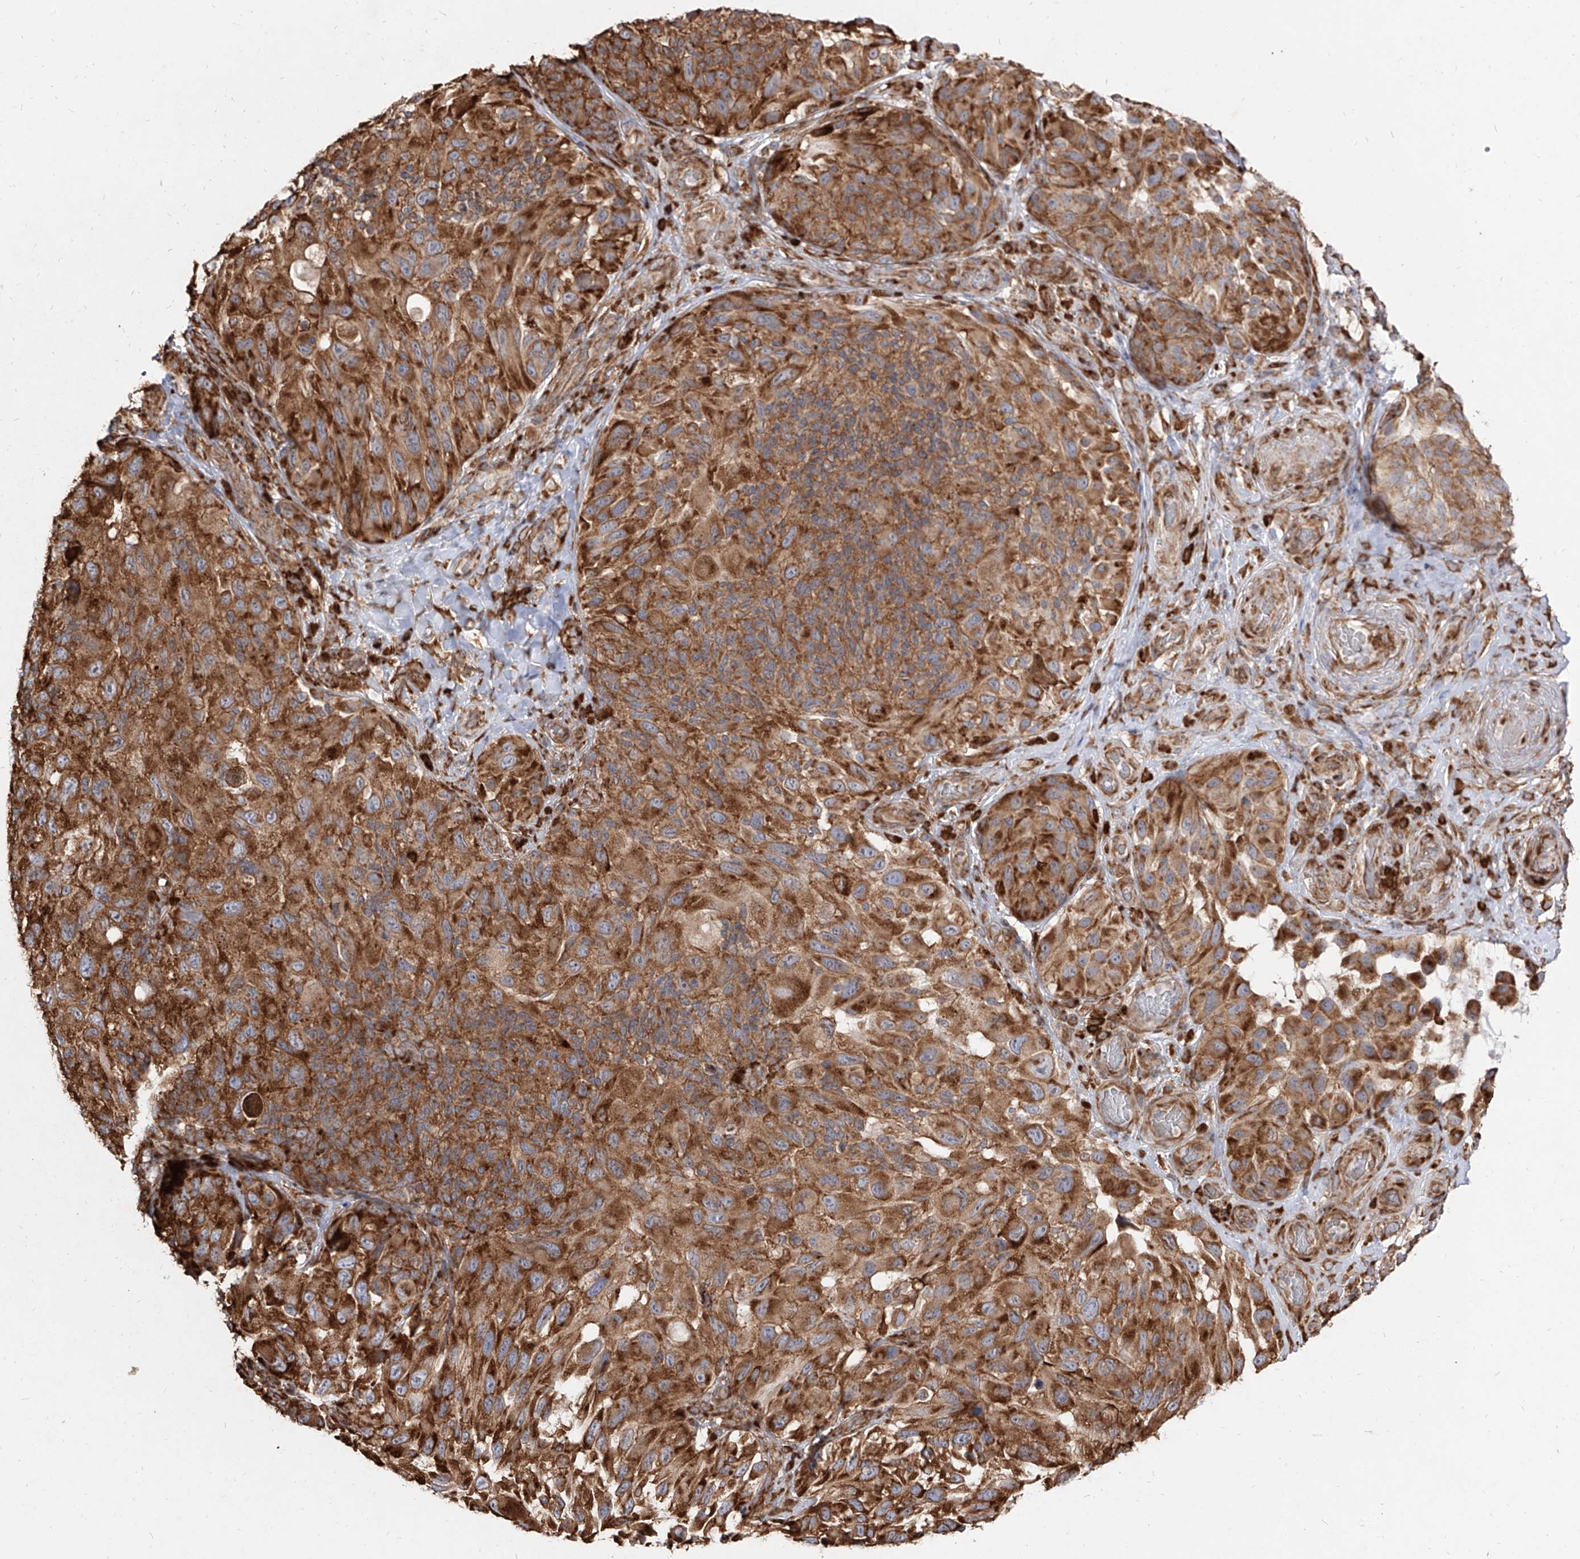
{"staining": {"intensity": "strong", "quantity": ">75%", "location": "cytoplasmic/membranous"}, "tissue": "melanoma", "cell_type": "Tumor cells", "image_type": "cancer", "snomed": [{"axis": "morphology", "description": "Malignant melanoma, NOS"}, {"axis": "topography", "description": "Skin"}], "caption": "Immunohistochemical staining of human malignant melanoma displays strong cytoplasmic/membranous protein staining in approximately >75% of tumor cells.", "gene": "RPS25", "patient": {"sex": "female", "age": 73}}